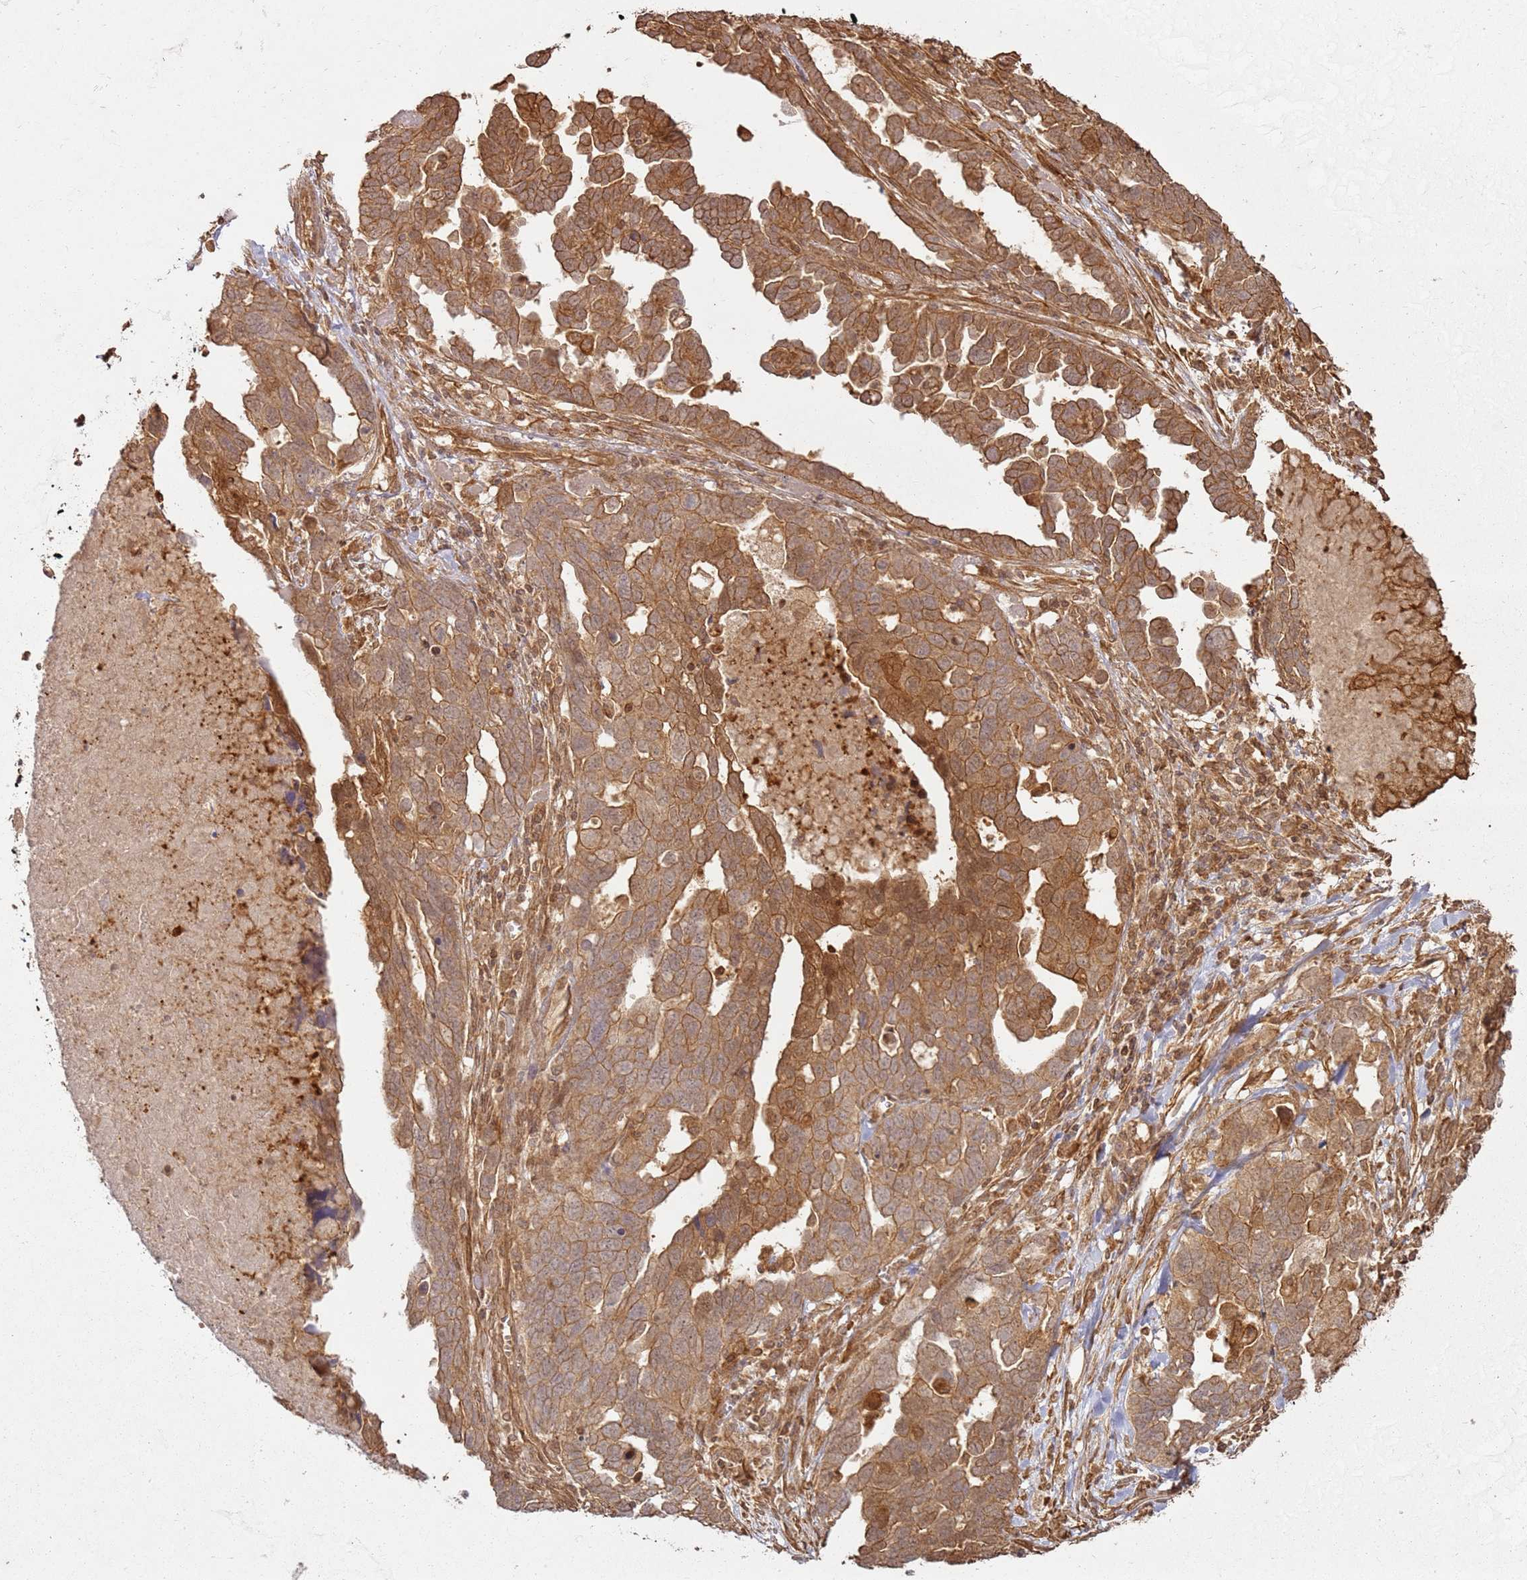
{"staining": {"intensity": "moderate", "quantity": ">75%", "location": "cytoplasmic/membranous"}, "tissue": "ovarian cancer", "cell_type": "Tumor cells", "image_type": "cancer", "snomed": [{"axis": "morphology", "description": "Cystadenocarcinoma, serous, NOS"}, {"axis": "topography", "description": "Ovary"}], "caption": "Moderate cytoplasmic/membranous positivity for a protein is appreciated in about >75% of tumor cells of ovarian serous cystadenocarcinoma using immunohistochemistry.", "gene": "ZNF776", "patient": {"sex": "female", "age": 54}}